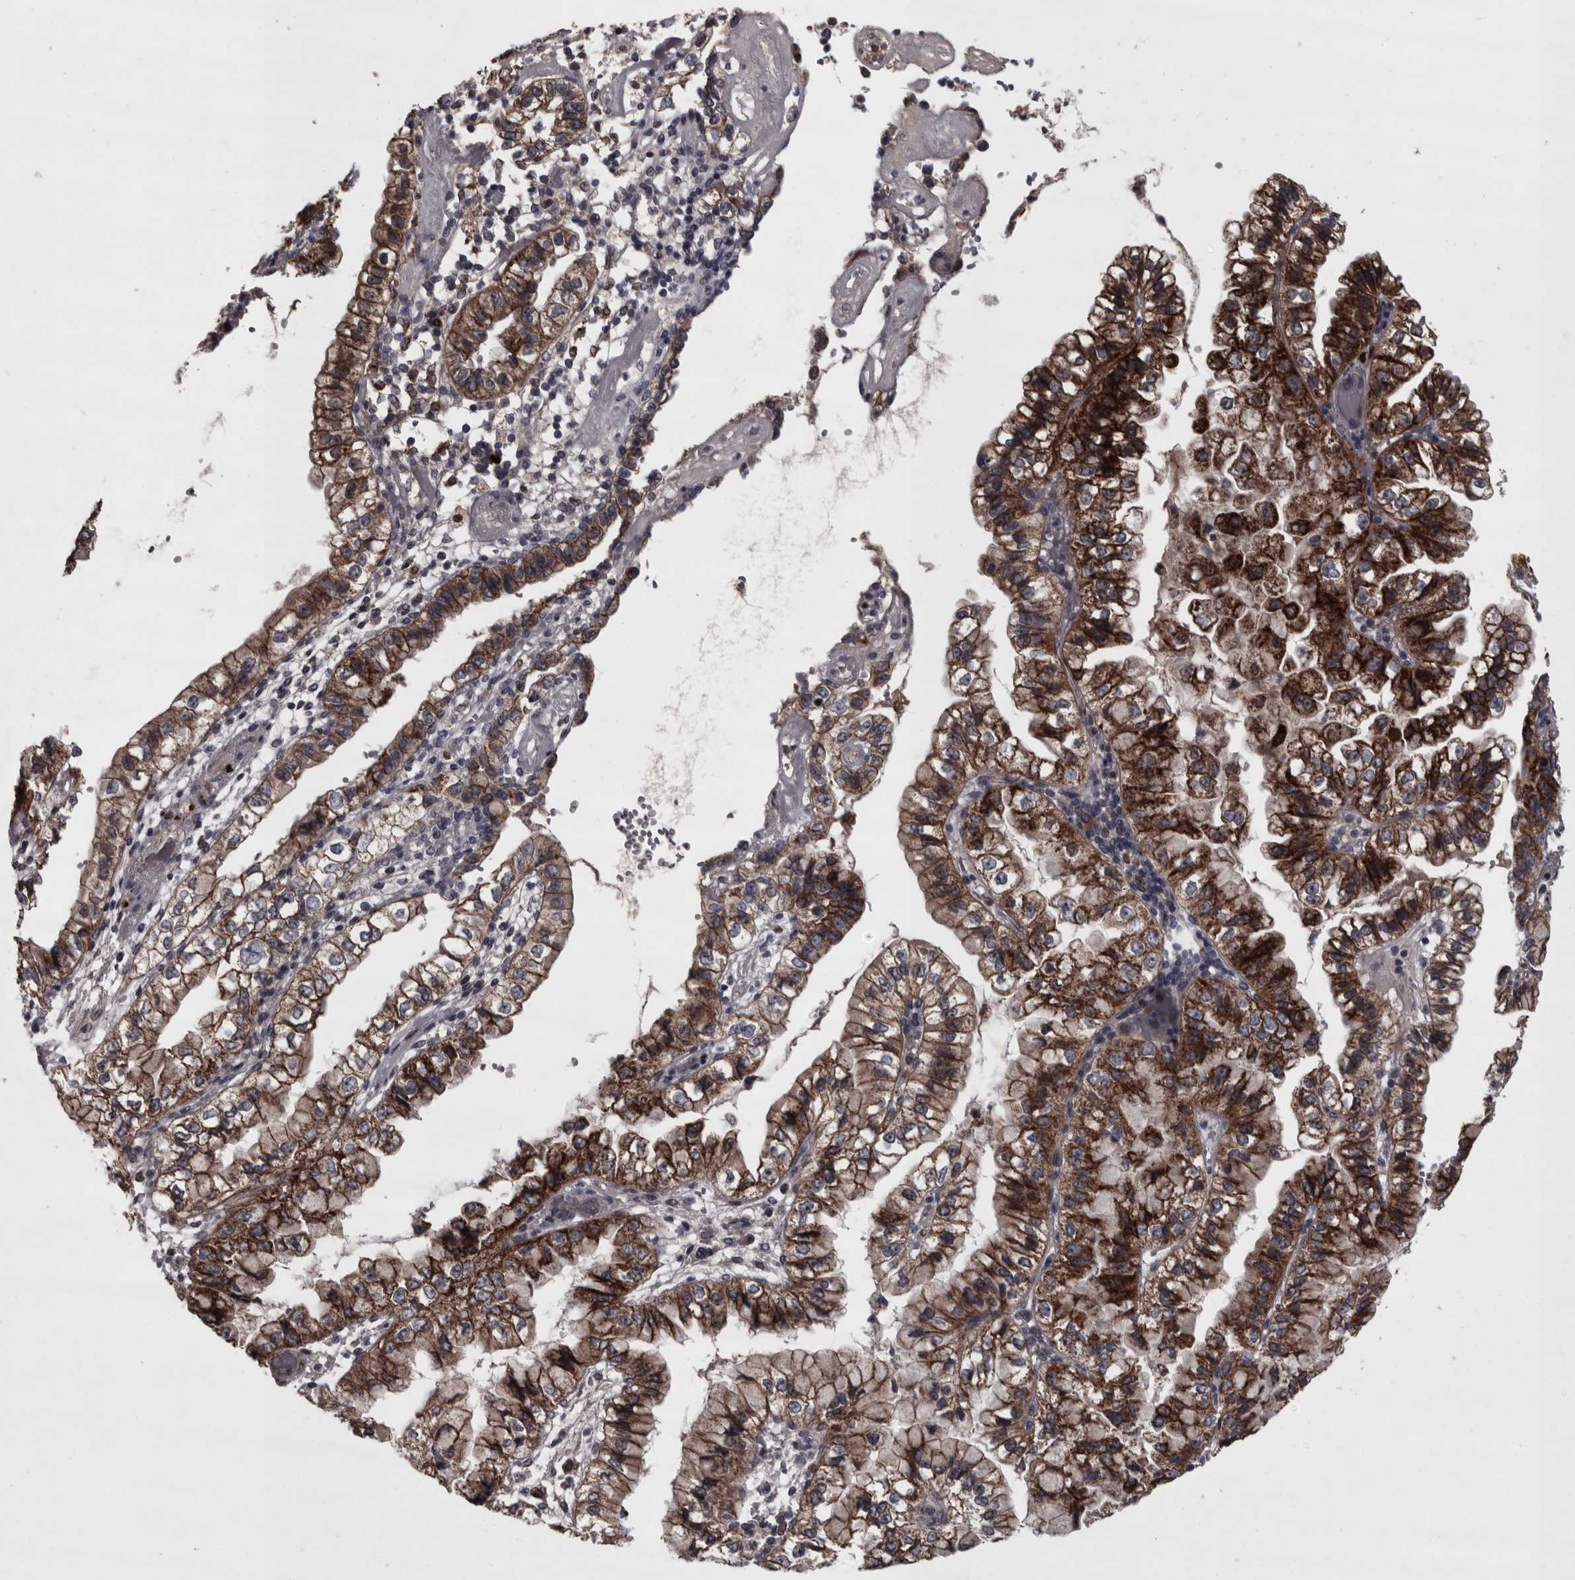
{"staining": {"intensity": "strong", "quantity": ">75%", "location": "cytoplasmic/membranous"}, "tissue": "liver cancer", "cell_type": "Tumor cells", "image_type": "cancer", "snomed": [{"axis": "morphology", "description": "Cholangiocarcinoma"}, {"axis": "topography", "description": "Liver"}], "caption": "A high amount of strong cytoplasmic/membranous positivity is appreciated in approximately >75% of tumor cells in cholangiocarcinoma (liver) tissue.", "gene": "PCDH17", "patient": {"sex": "female", "age": 79}}